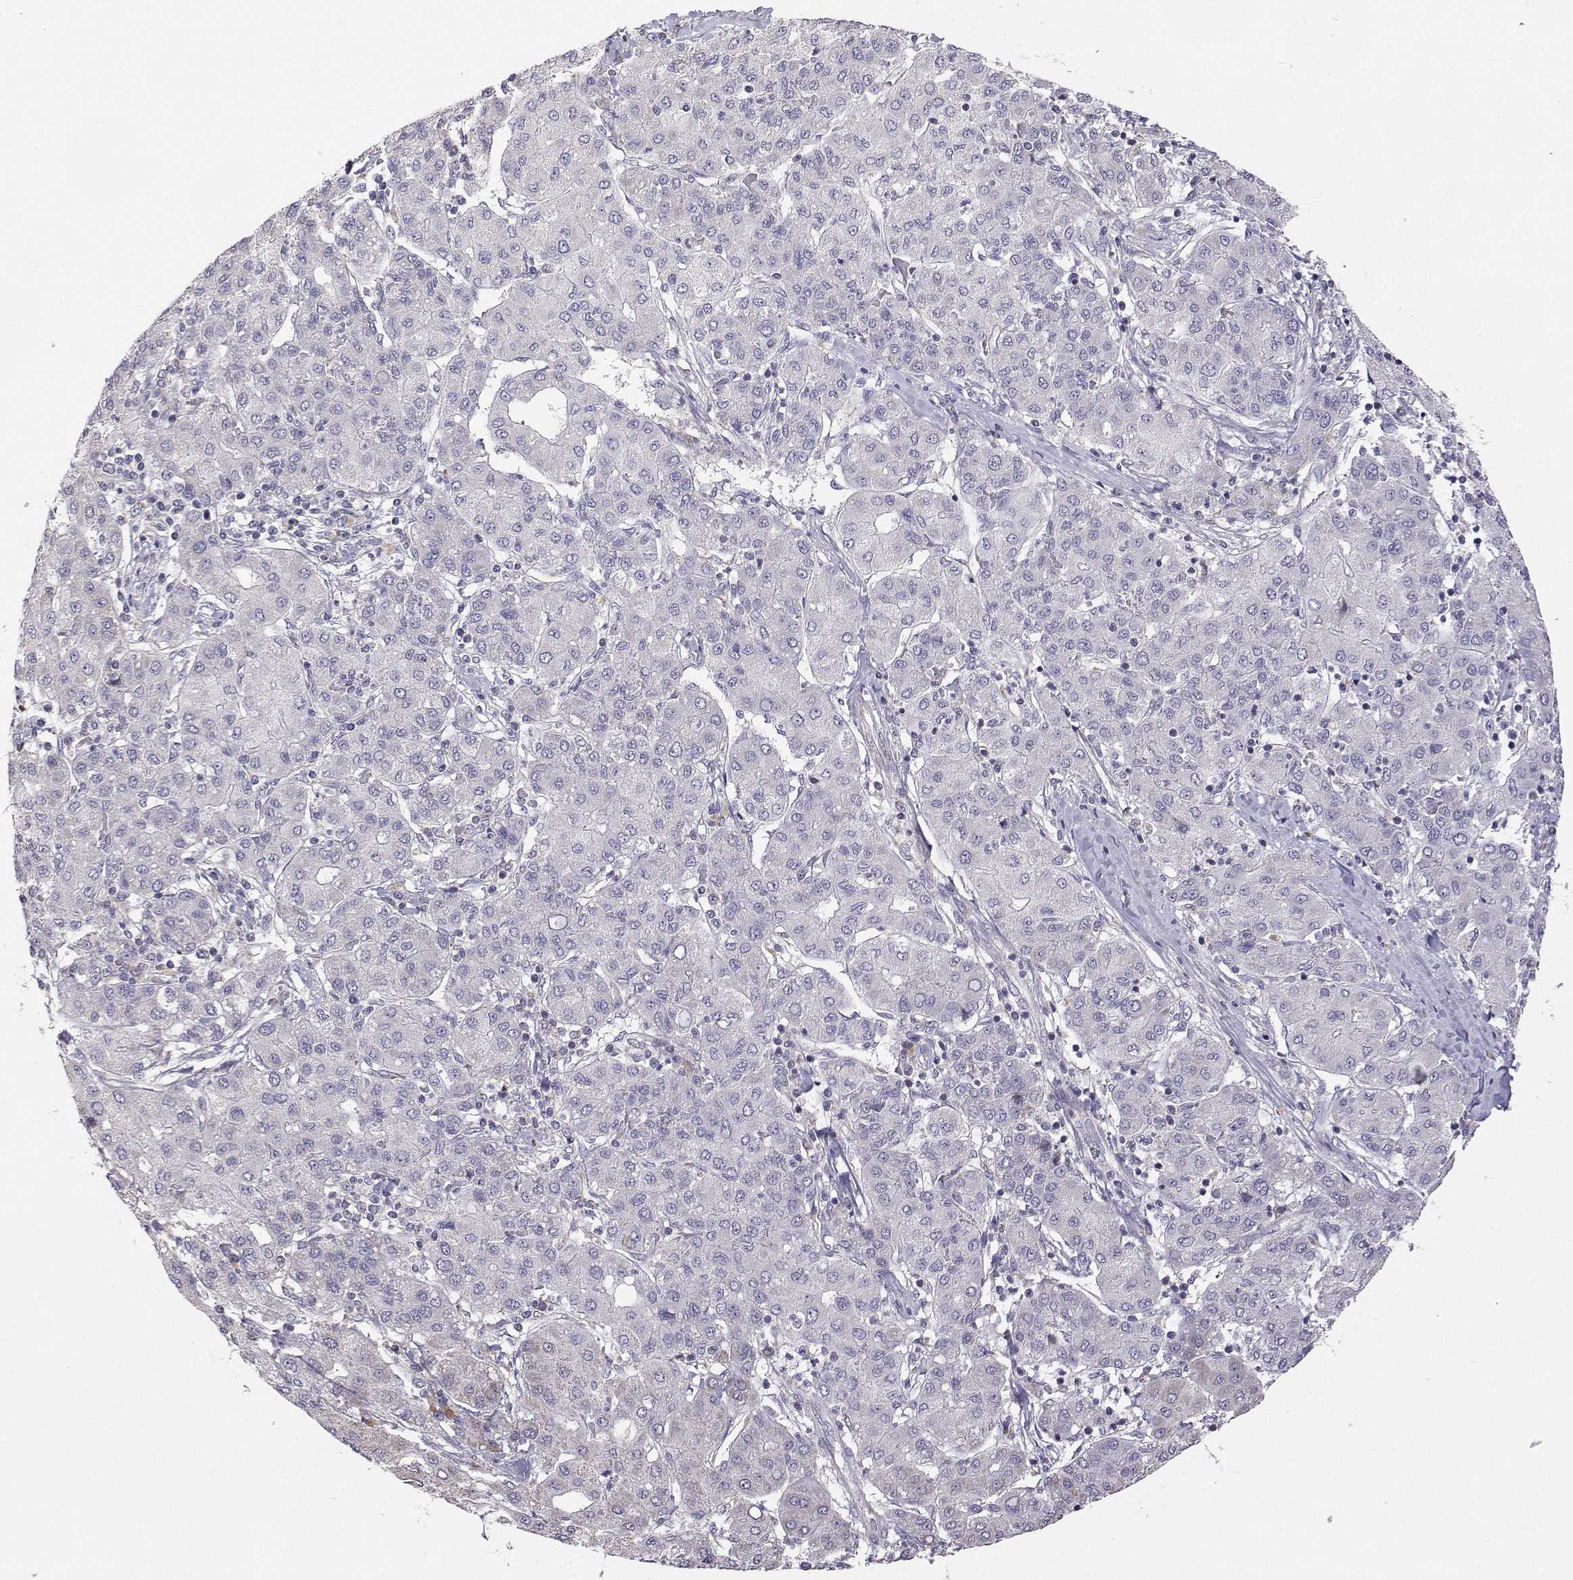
{"staining": {"intensity": "weak", "quantity": "<25%", "location": "cytoplasmic/membranous"}, "tissue": "liver cancer", "cell_type": "Tumor cells", "image_type": "cancer", "snomed": [{"axis": "morphology", "description": "Carcinoma, Hepatocellular, NOS"}, {"axis": "topography", "description": "Liver"}], "caption": "The immunohistochemistry (IHC) photomicrograph has no significant expression in tumor cells of liver cancer tissue.", "gene": "MRPL3", "patient": {"sex": "male", "age": 65}}